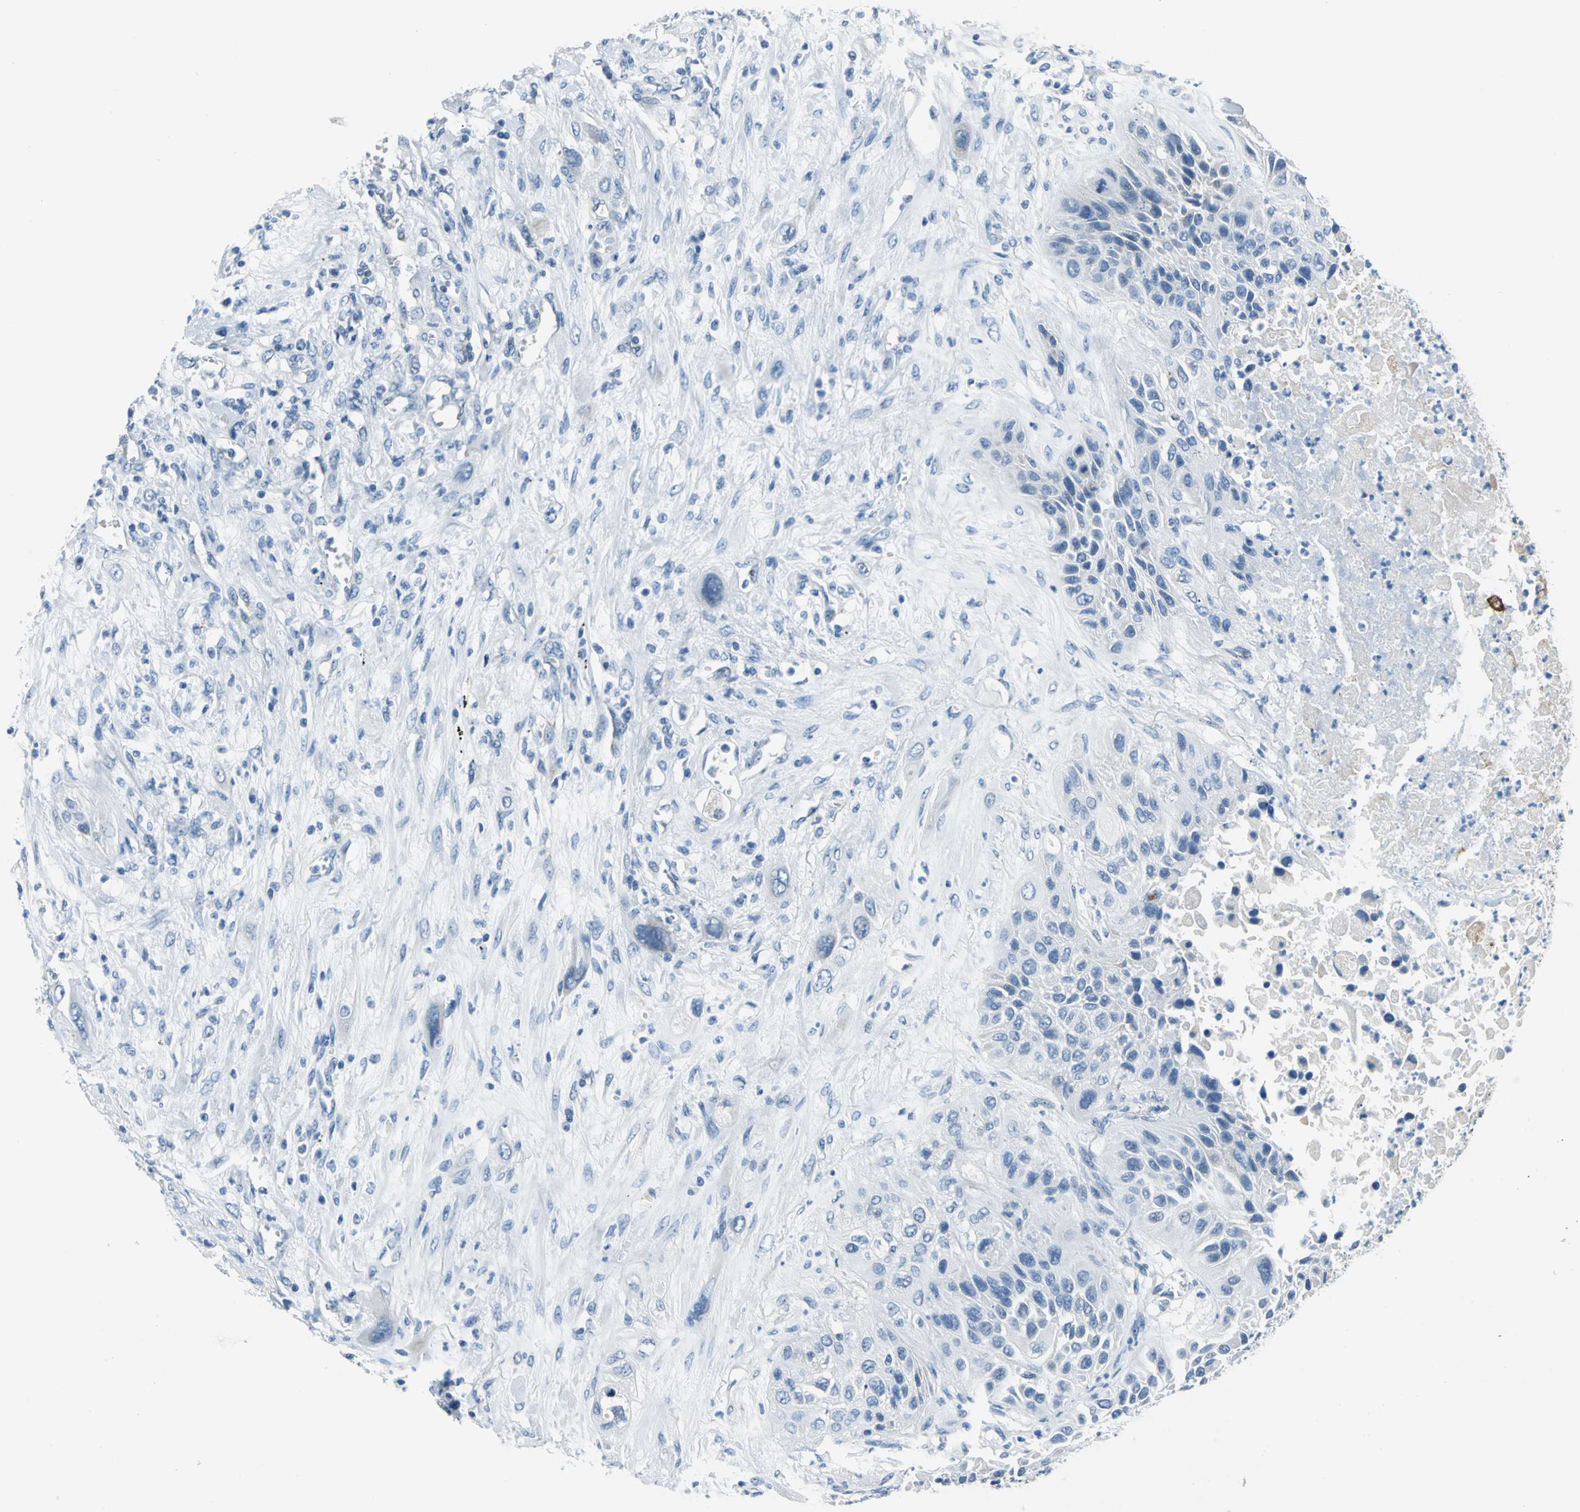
{"staining": {"intensity": "moderate", "quantity": "<25%", "location": "cytoplasmic/membranous"}, "tissue": "lung cancer", "cell_type": "Tumor cells", "image_type": "cancer", "snomed": [{"axis": "morphology", "description": "Squamous cell carcinoma, NOS"}, {"axis": "topography", "description": "Lung"}], "caption": "Immunohistochemistry of lung squamous cell carcinoma reveals low levels of moderate cytoplasmic/membranous staining in about <25% of tumor cells.", "gene": "MUC4", "patient": {"sex": "female", "age": 76}}